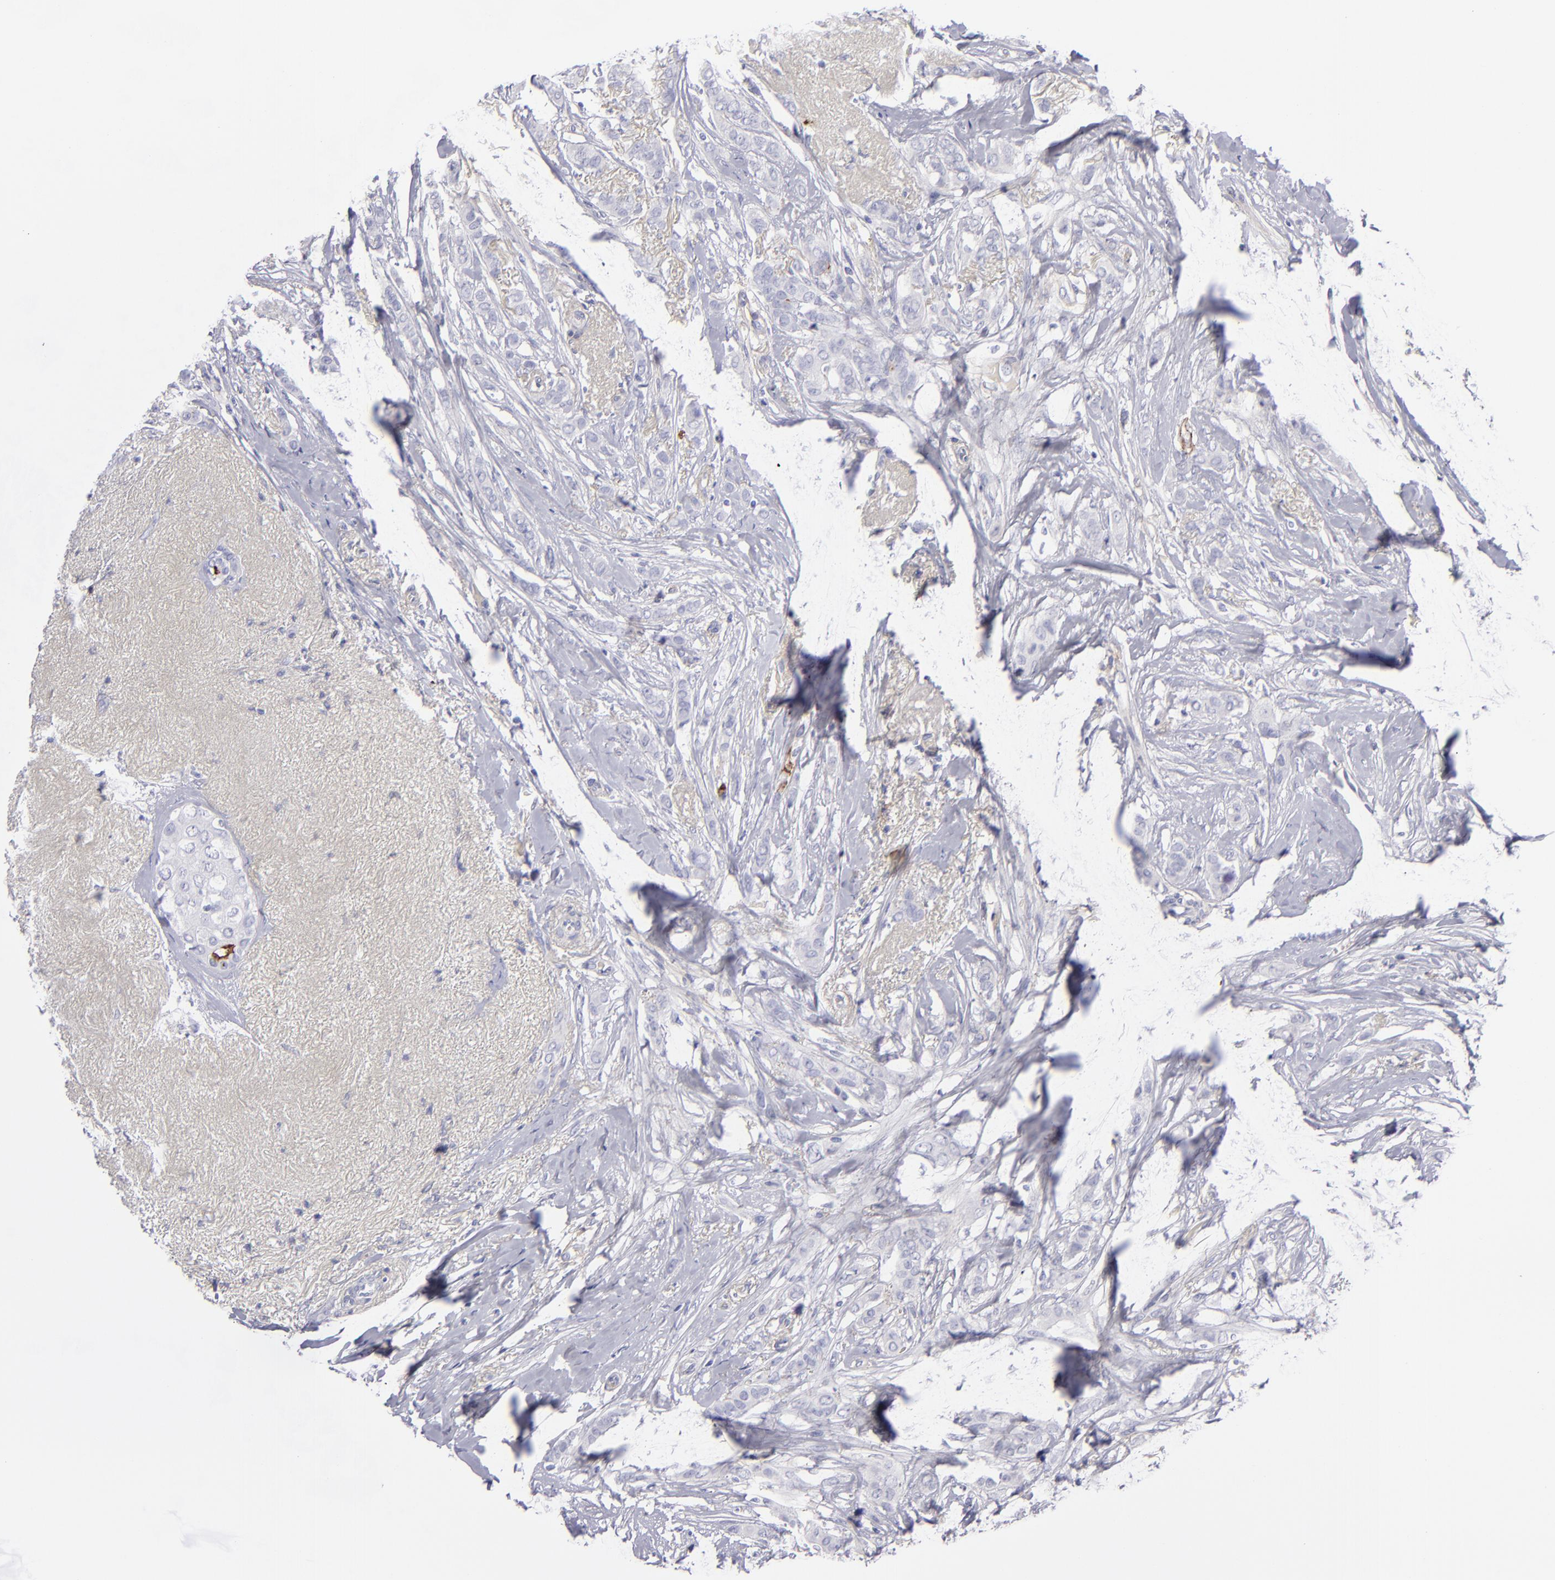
{"staining": {"intensity": "negative", "quantity": "none", "location": "none"}, "tissue": "breast cancer", "cell_type": "Tumor cells", "image_type": "cancer", "snomed": [{"axis": "morphology", "description": "Lobular carcinoma"}, {"axis": "topography", "description": "Breast"}], "caption": "Human breast cancer stained for a protein using immunohistochemistry displays no staining in tumor cells.", "gene": "ANPEP", "patient": {"sex": "female", "age": 55}}